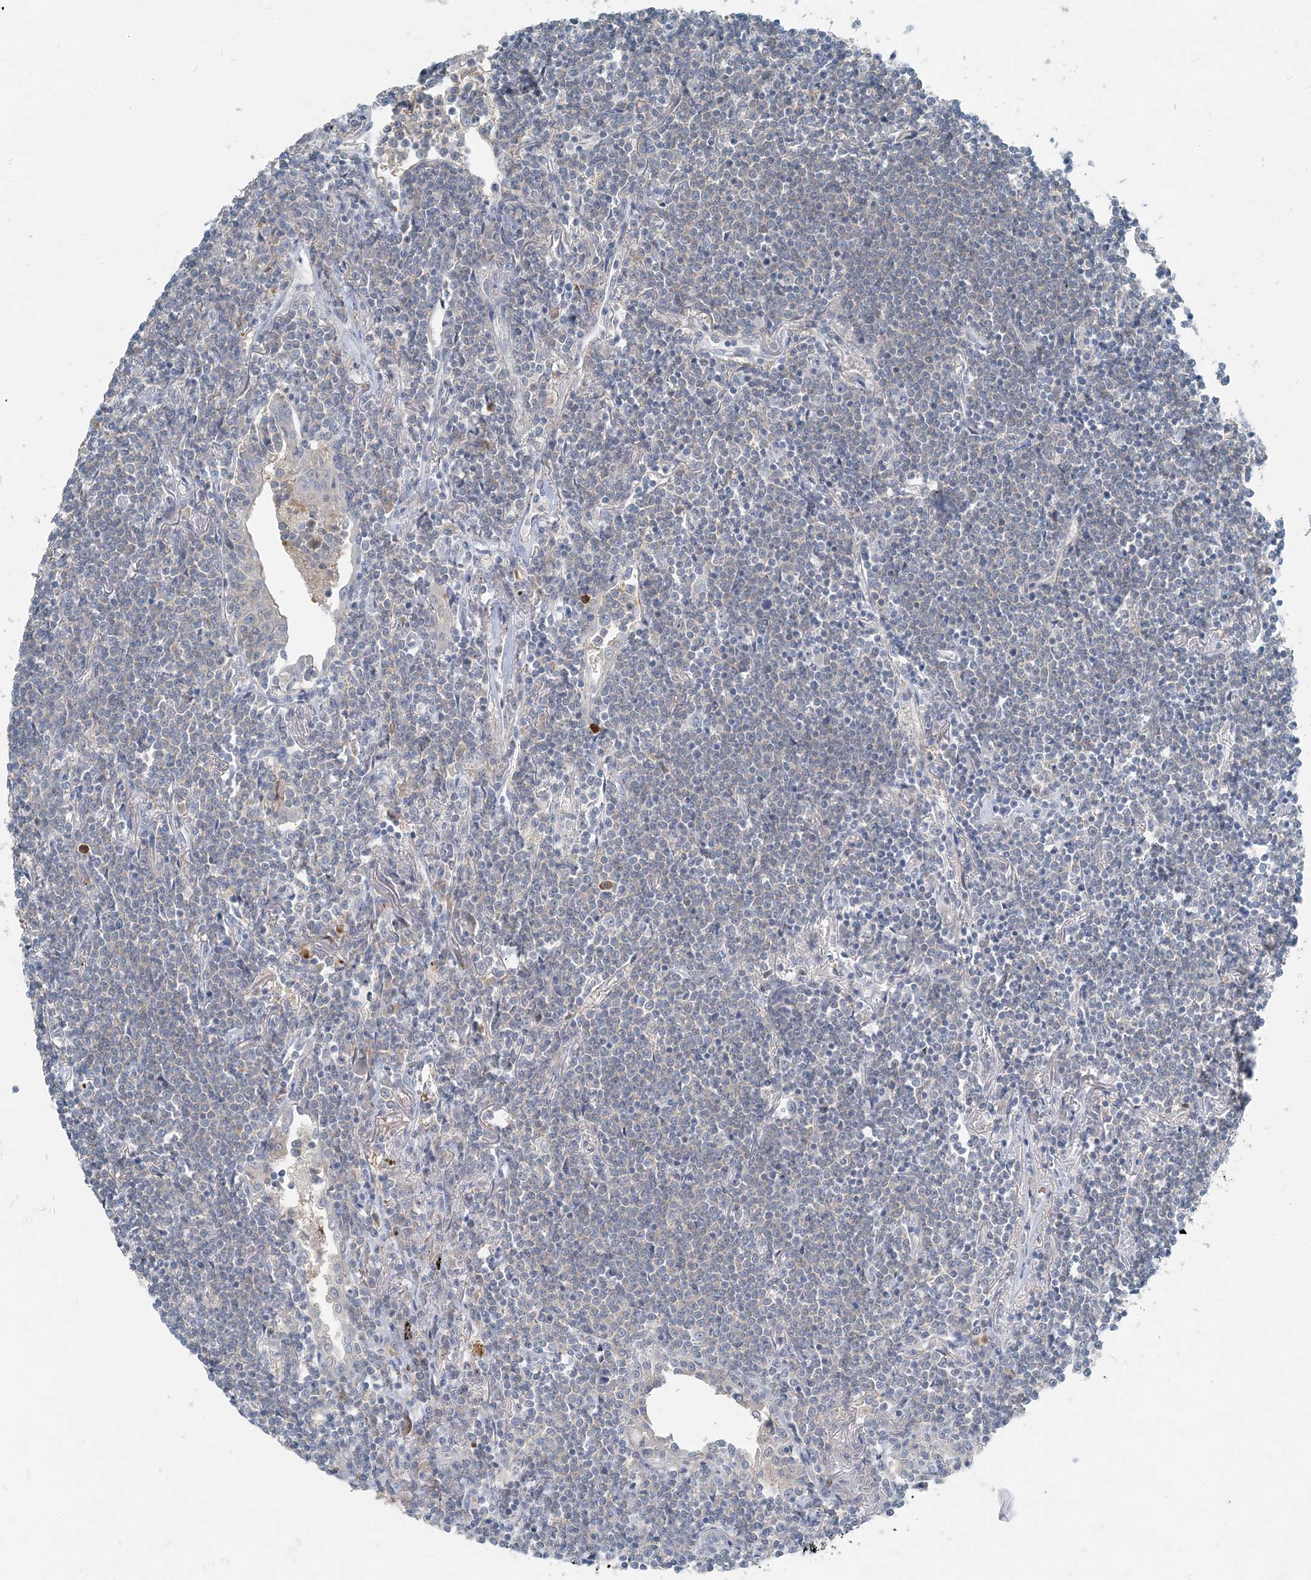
{"staining": {"intensity": "negative", "quantity": "none", "location": "none"}, "tissue": "lymphoma", "cell_type": "Tumor cells", "image_type": "cancer", "snomed": [{"axis": "morphology", "description": "Malignant lymphoma, non-Hodgkin's type, Low grade"}, {"axis": "topography", "description": "Lung"}], "caption": "The image exhibits no staining of tumor cells in malignant lymphoma, non-Hodgkin's type (low-grade).", "gene": "ARMH1", "patient": {"sex": "female", "age": 71}}